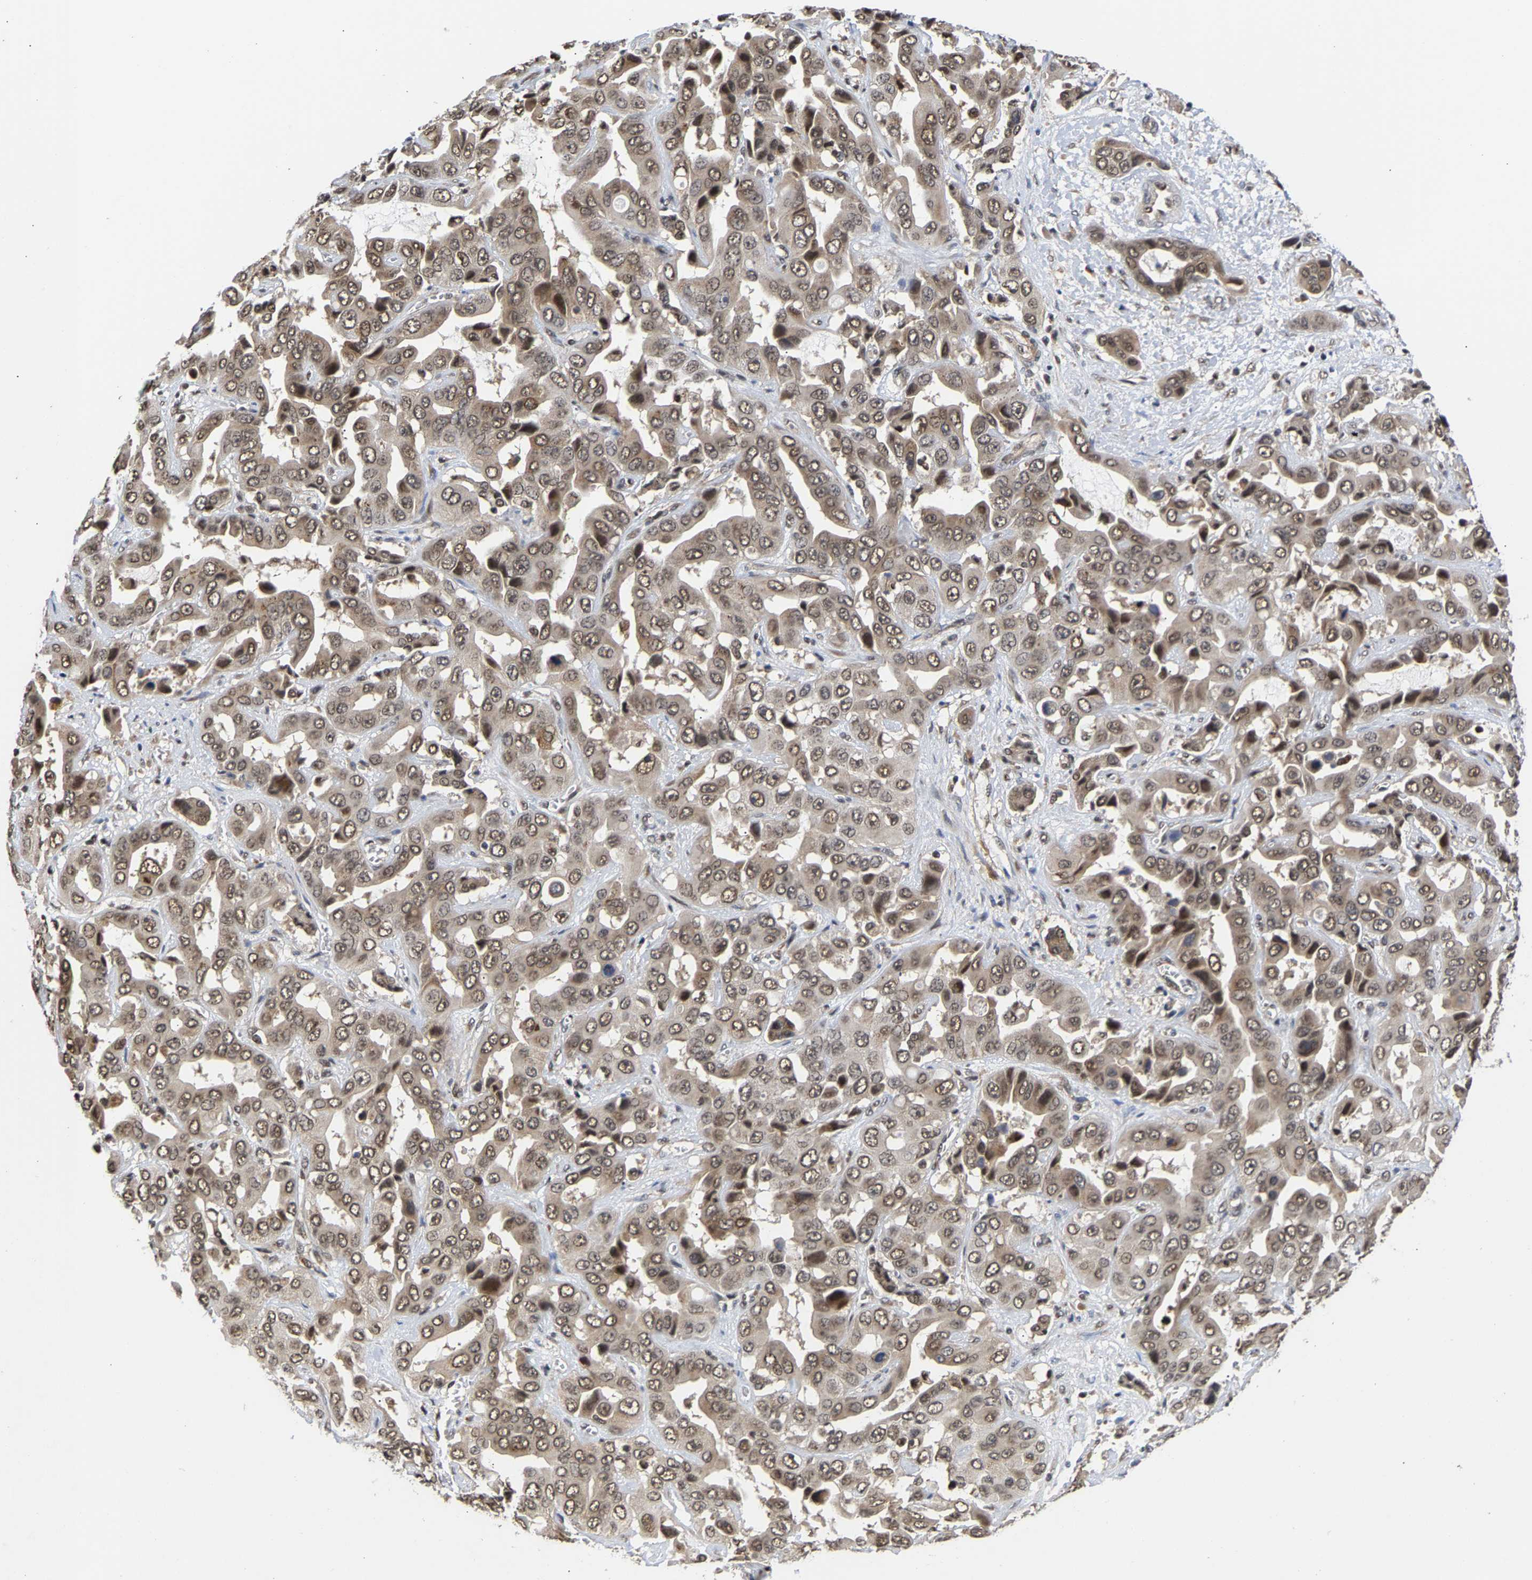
{"staining": {"intensity": "moderate", "quantity": ">75%", "location": "cytoplasmic/membranous,nuclear"}, "tissue": "liver cancer", "cell_type": "Tumor cells", "image_type": "cancer", "snomed": [{"axis": "morphology", "description": "Cholangiocarcinoma"}, {"axis": "topography", "description": "Liver"}], "caption": "Immunohistochemistry photomicrograph of neoplastic tissue: human cholangiocarcinoma (liver) stained using IHC reveals medium levels of moderate protein expression localized specifically in the cytoplasmic/membranous and nuclear of tumor cells, appearing as a cytoplasmic/membranous and nuclear brown color.", "gene": "CLIP2", "patient": {"sex": "female", "age": 52}}